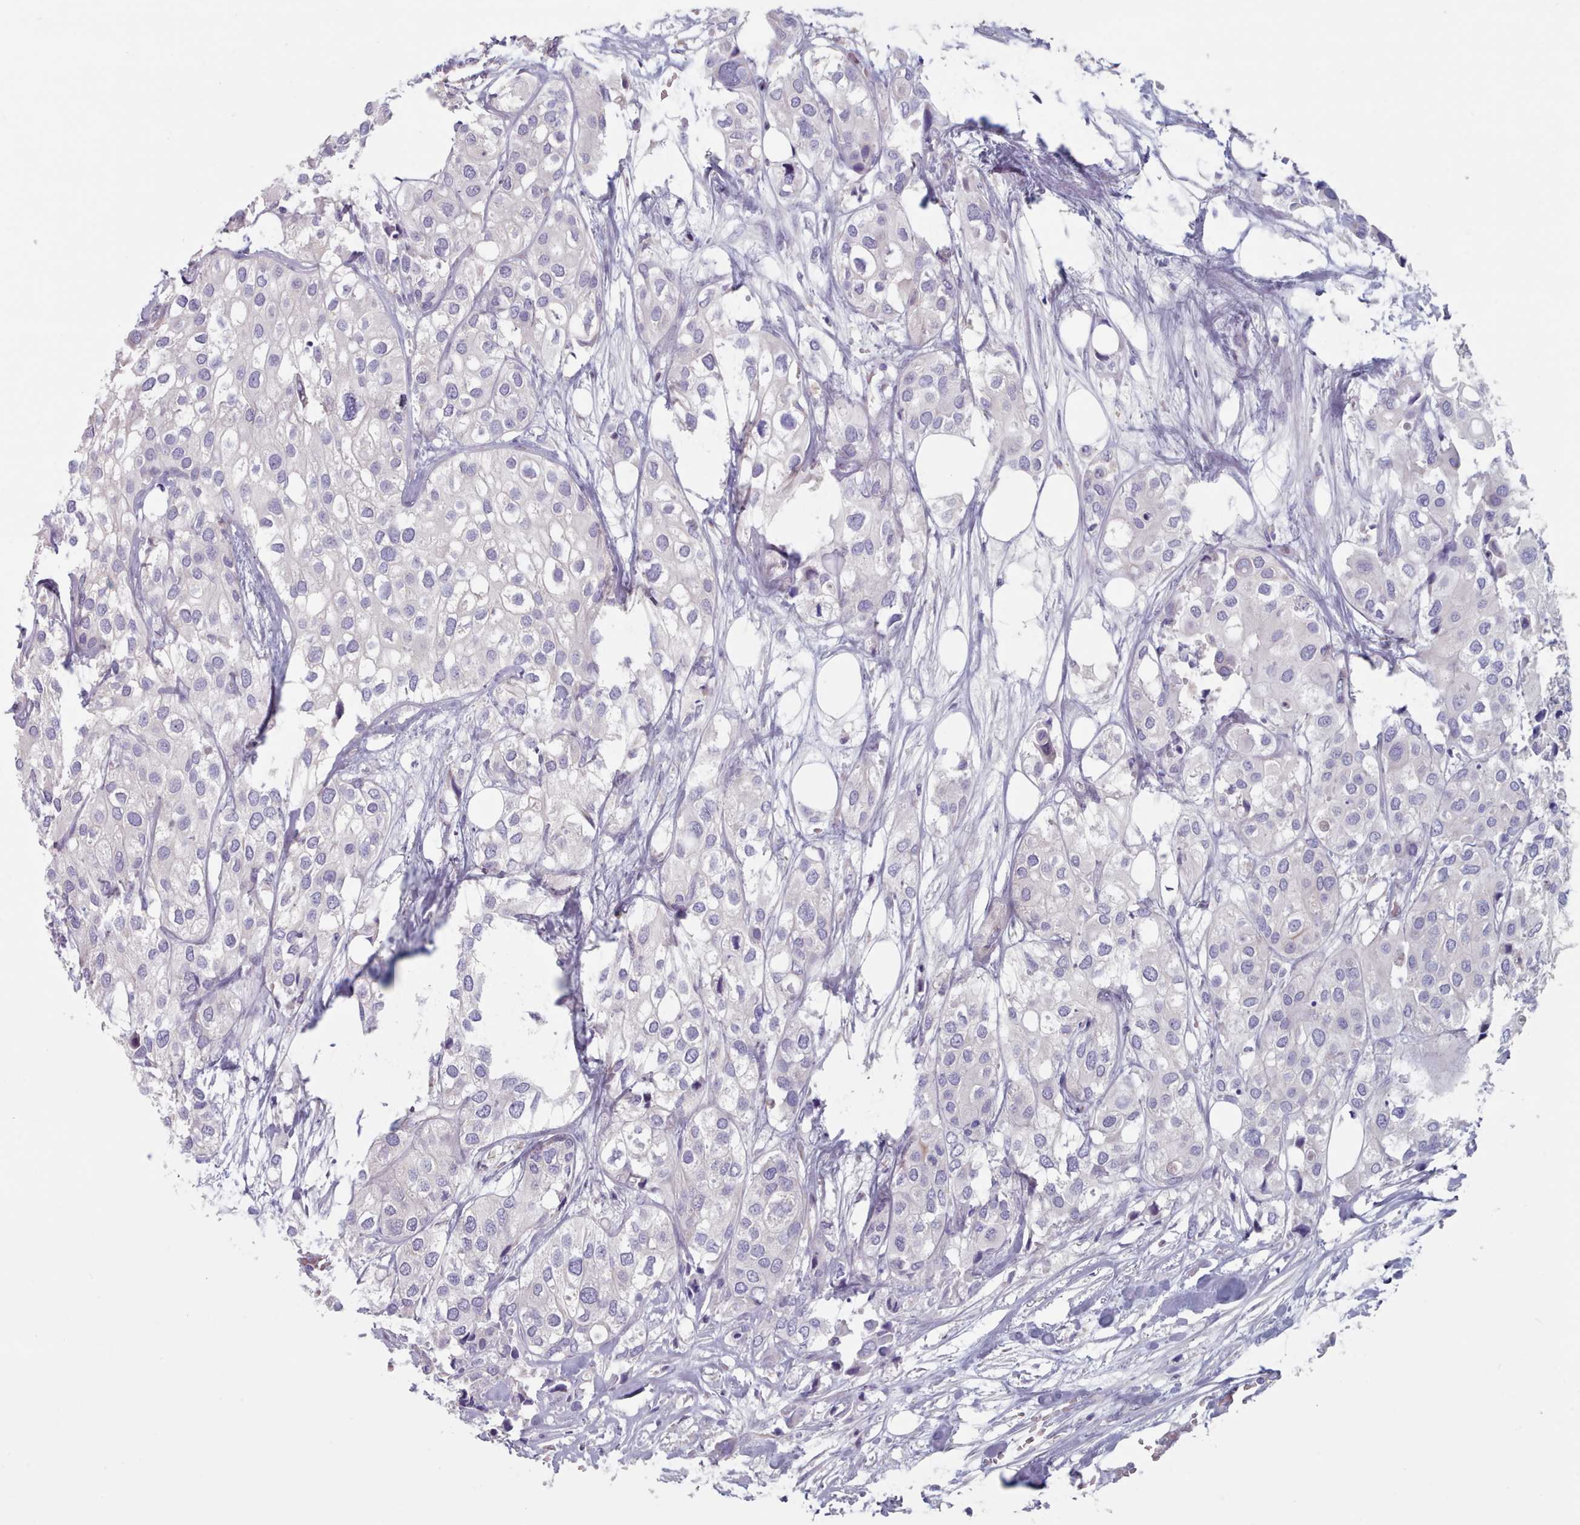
{"staining": {"intensity": "negative", "quantity": "none", "location": "none"}, "tissue": "urothelial cancer", "cell_type": "Tumor cells", "image_type": "cancer", "snomed": [{"axis": "morphology", "description": "Urothelial carcinoma, High grade"}, {"axis": "topography", "description": "Urinary bladder"}], "caption": "High power microscopy histopathology image of an IHC histopathology image of urothelial carcinoma (high-grade), revealing no significant expression in tumor cells.", "gene": "HAO1", "patient": {"sex": "male", "age": 64}}